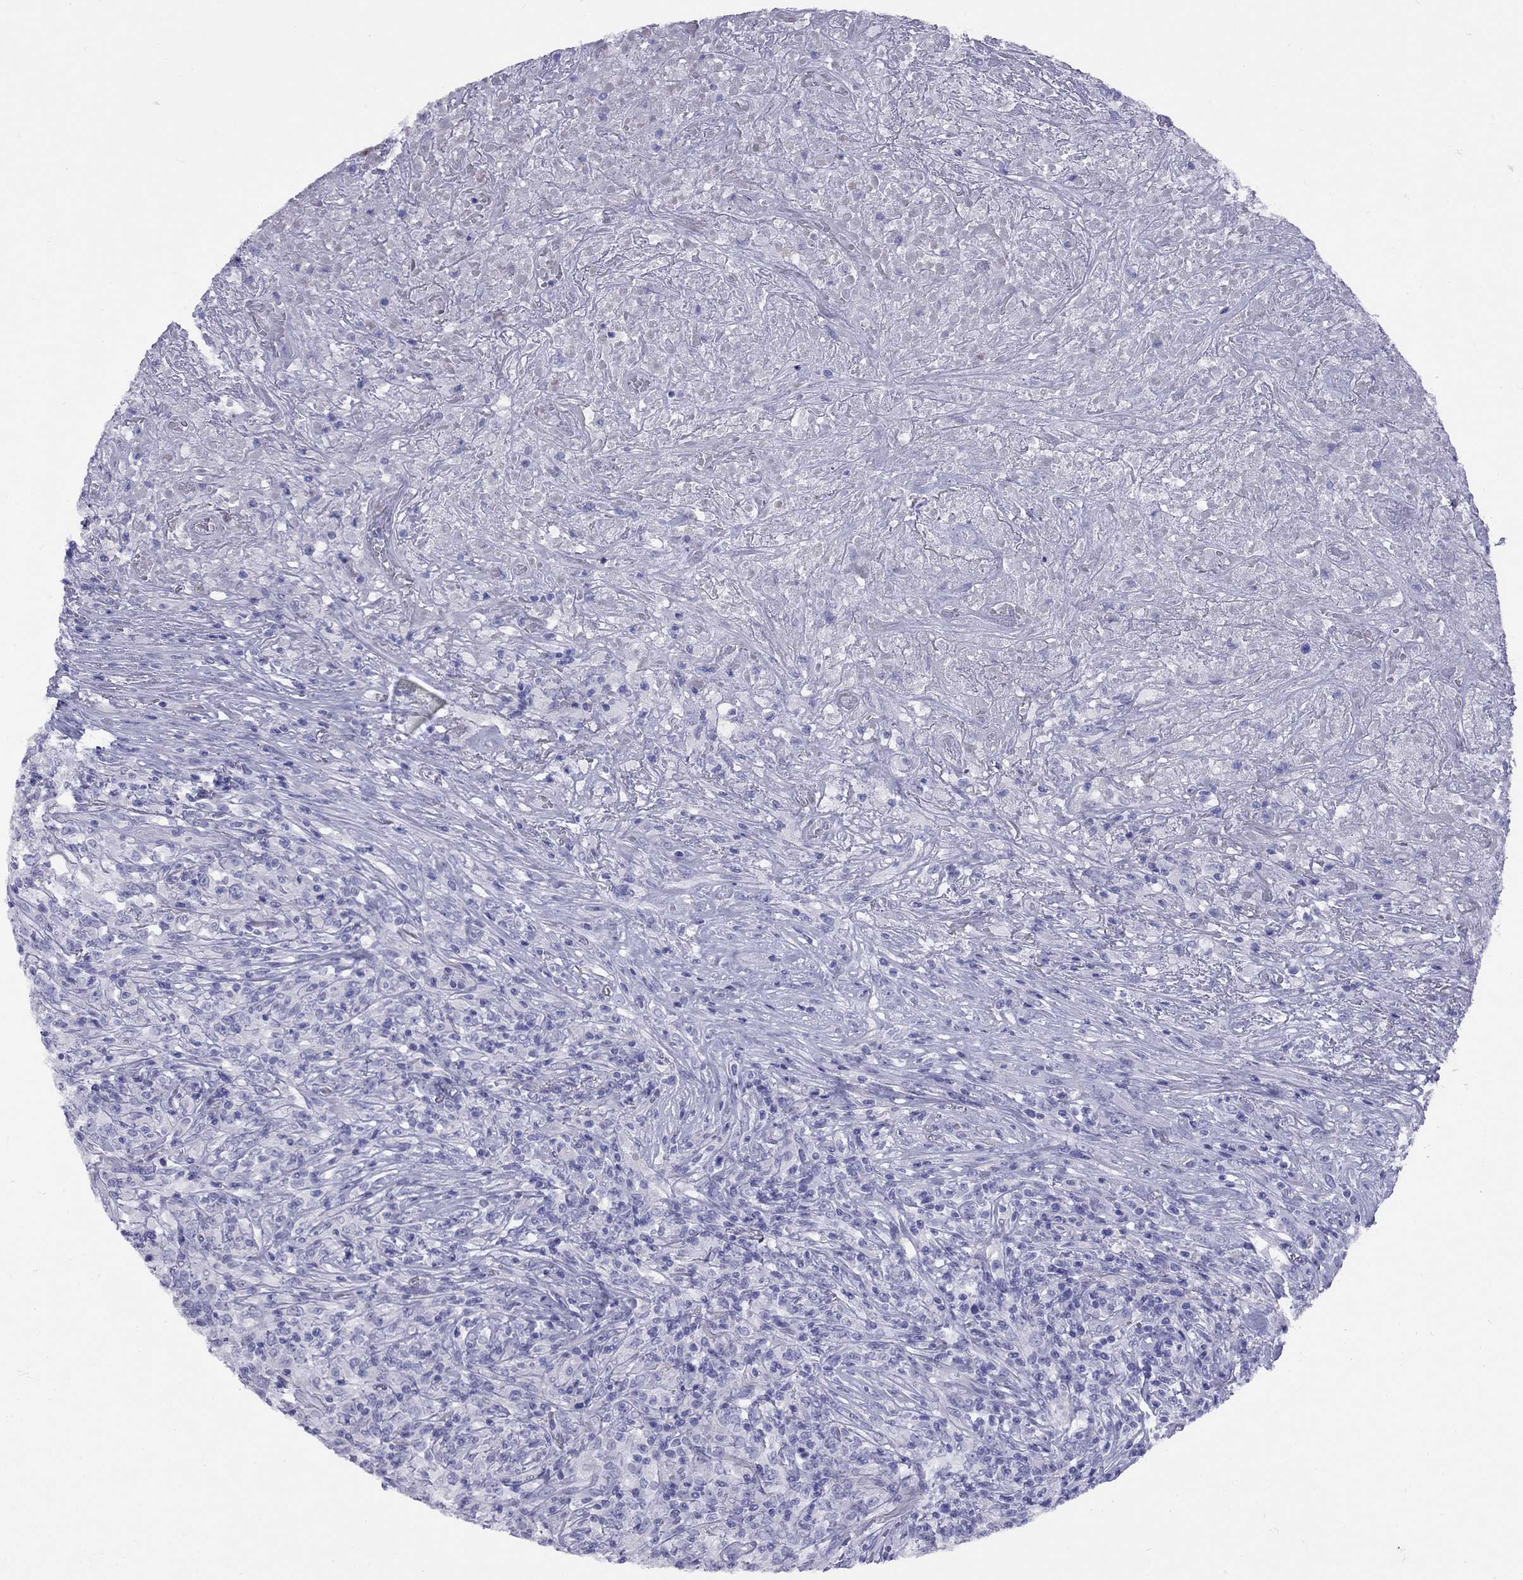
{"staining": {"intensity": "negative", "quantity": "none", "location": "none"}, "tissue": "lymphoma", "cell_type": "Tumor cells", "image_type": "cancer", "snomed": [{"axis": "morphology", "description": "Malignant lymphoma, non-Hodgkin's type, High grade"}, {"axis": "topography", "description": "Lung"}], "caption": "Lymphoma was stained to show a protein in brown. There is no significant staining in tumor cells.", "gene": "GRIA2", "patient": {"sex": "male", "age": 79}}